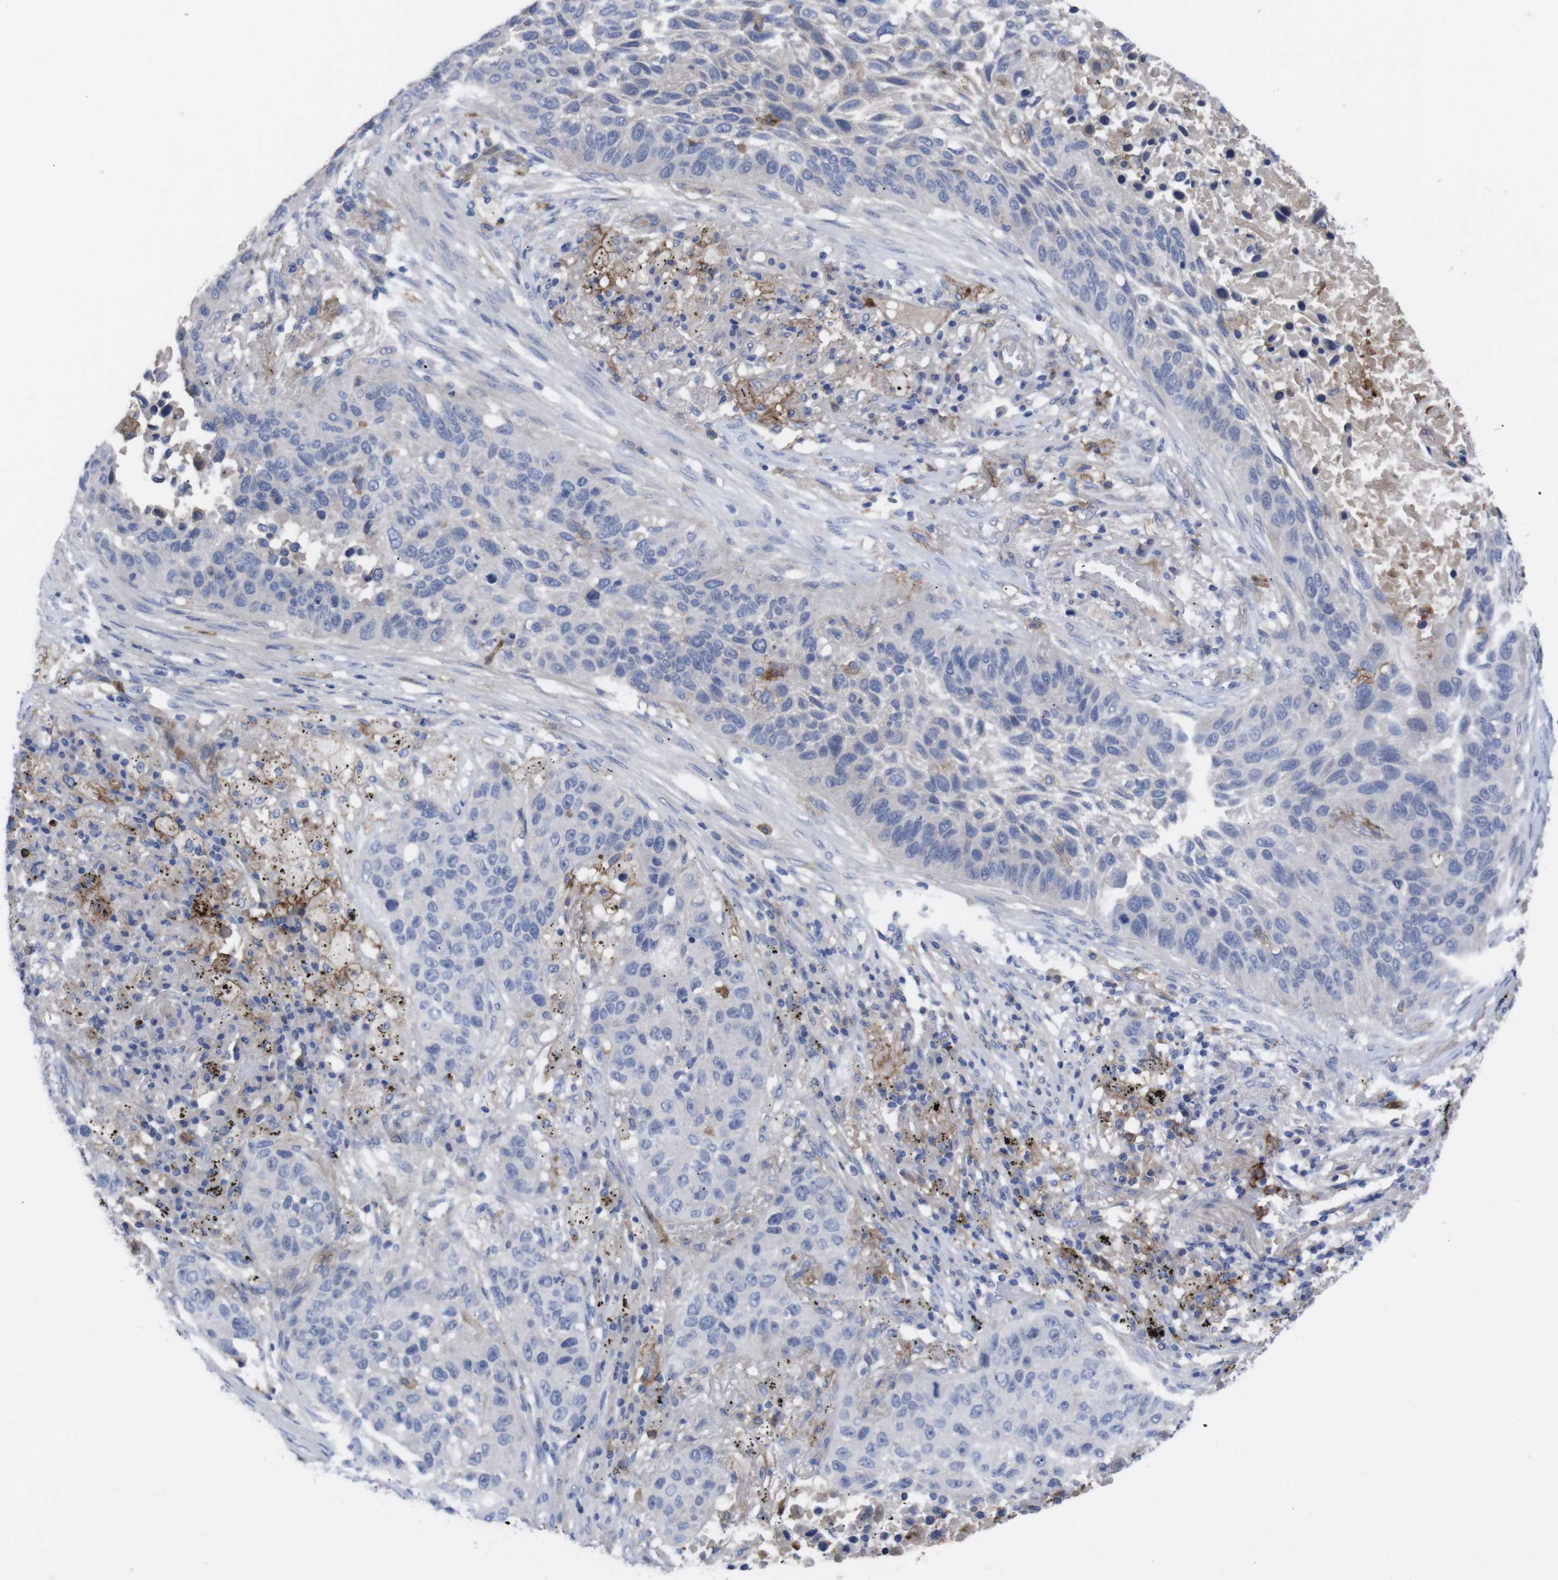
{"staining": {"intensity": "negative", "quantity": "none", "location": "none"}, "tissue": "lung cancer", "cell_type": "Tumor cells", "image_type": "cancer", "snomed": [{"axis": "morphology", "description": "Squamous cell carcinoma, NOS"}, {"axis": "topography", "description": "Lung"}], "caption": "Micrograph shows no significant protein expression in tumor cells of lung cancer.", "gene": "C5AR1", "patient": {"sex": "male", "age": 57}}